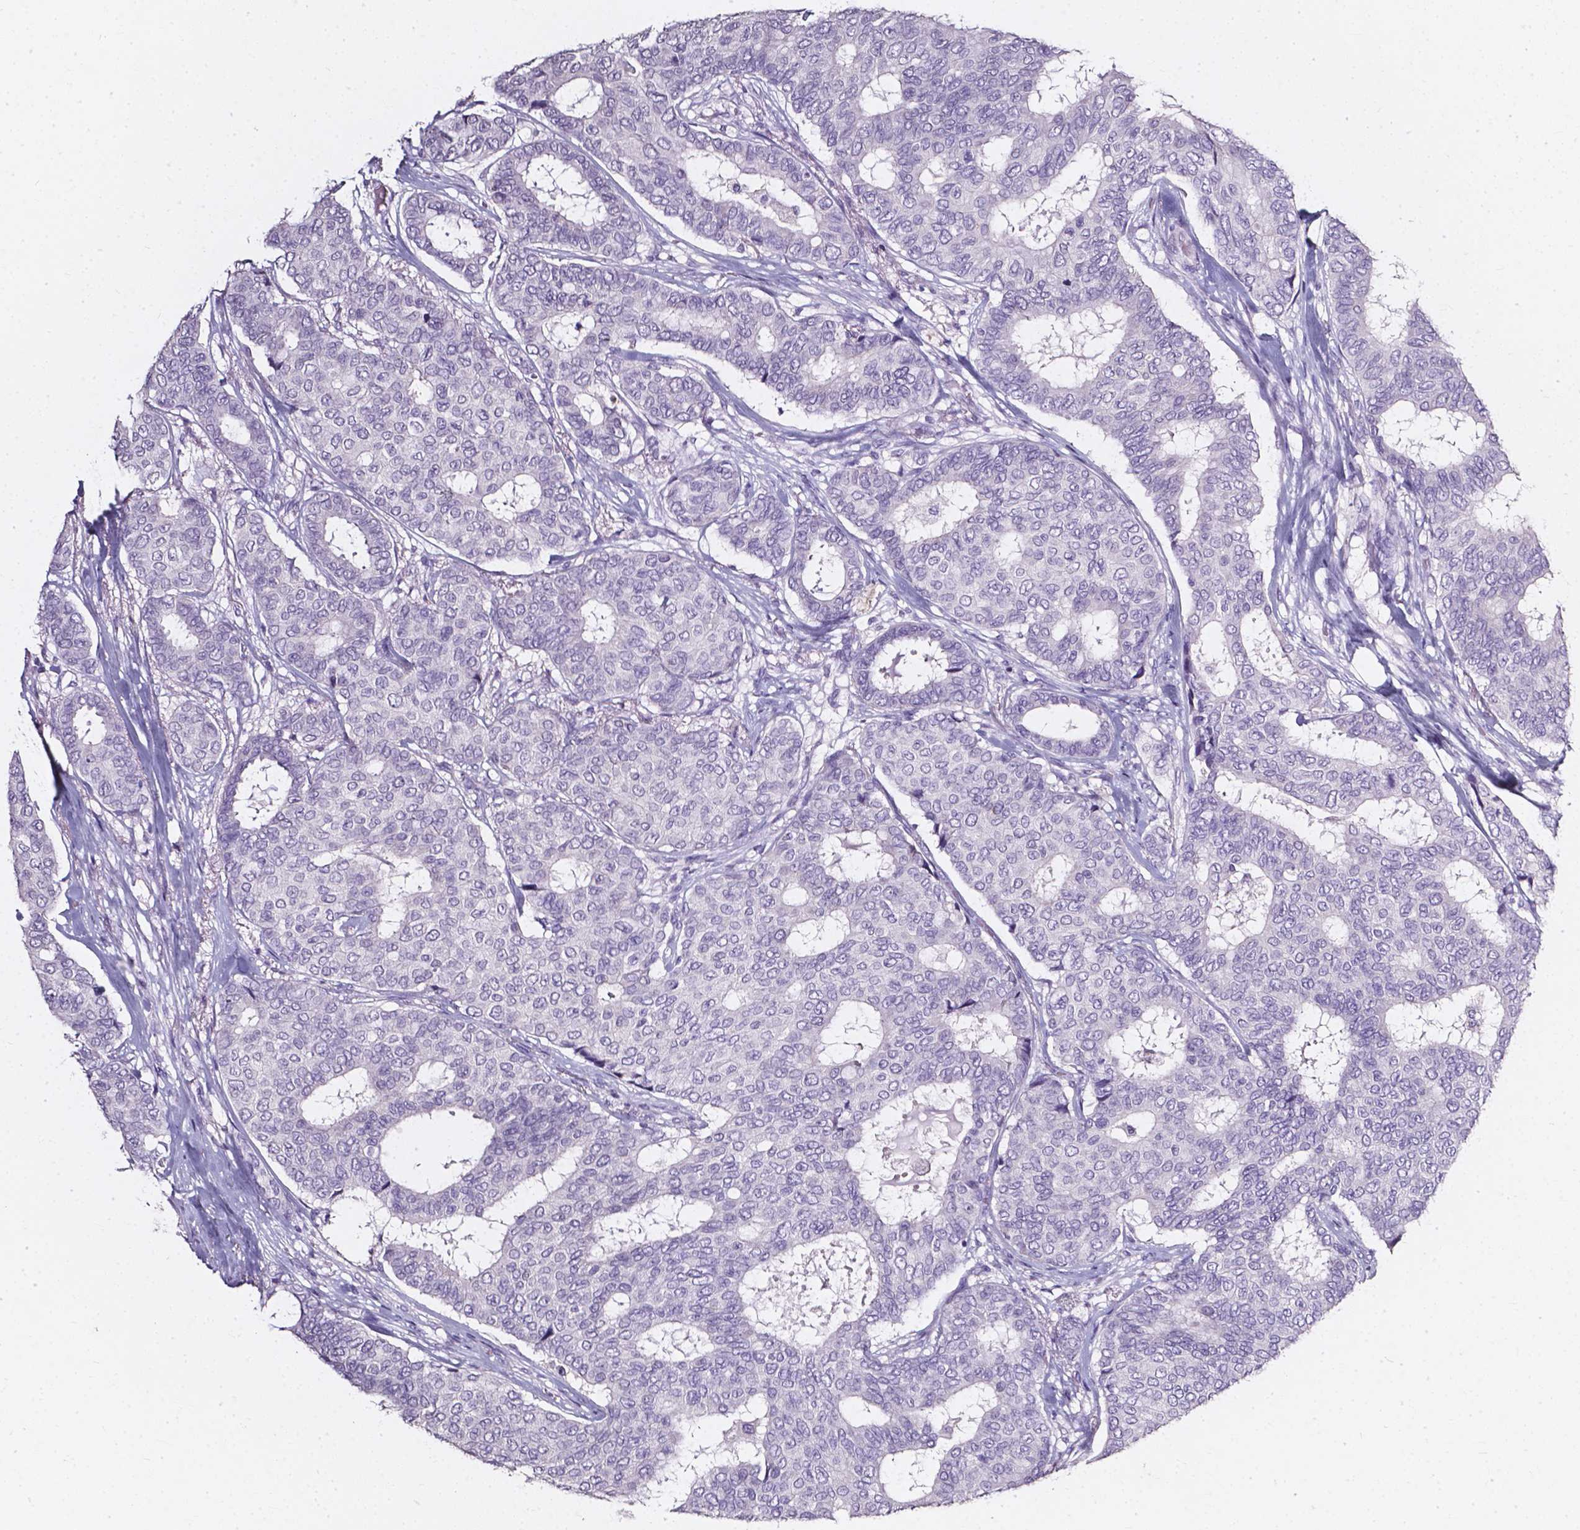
{"staining": {"intensity": "negative", "quantity": "none", "location": "none"}, "tissue": "breast cancer", "cell_type": "Tumor cells", "image_type": "cancer", "snomed": [{"axis": "morphology", "description": "Duct carcinoma"}, {"axis": "topography", "description": "Breast"}], "caption": "Immunohistochemical staining of human breast cancer (invasive ductal carcinoma) reveals no significant positivity in tumor cells. (DAB immunohistochemistry, high magnification).", "gene": "AKR1B10", "patient": {"sex": "female", "age": 75}}